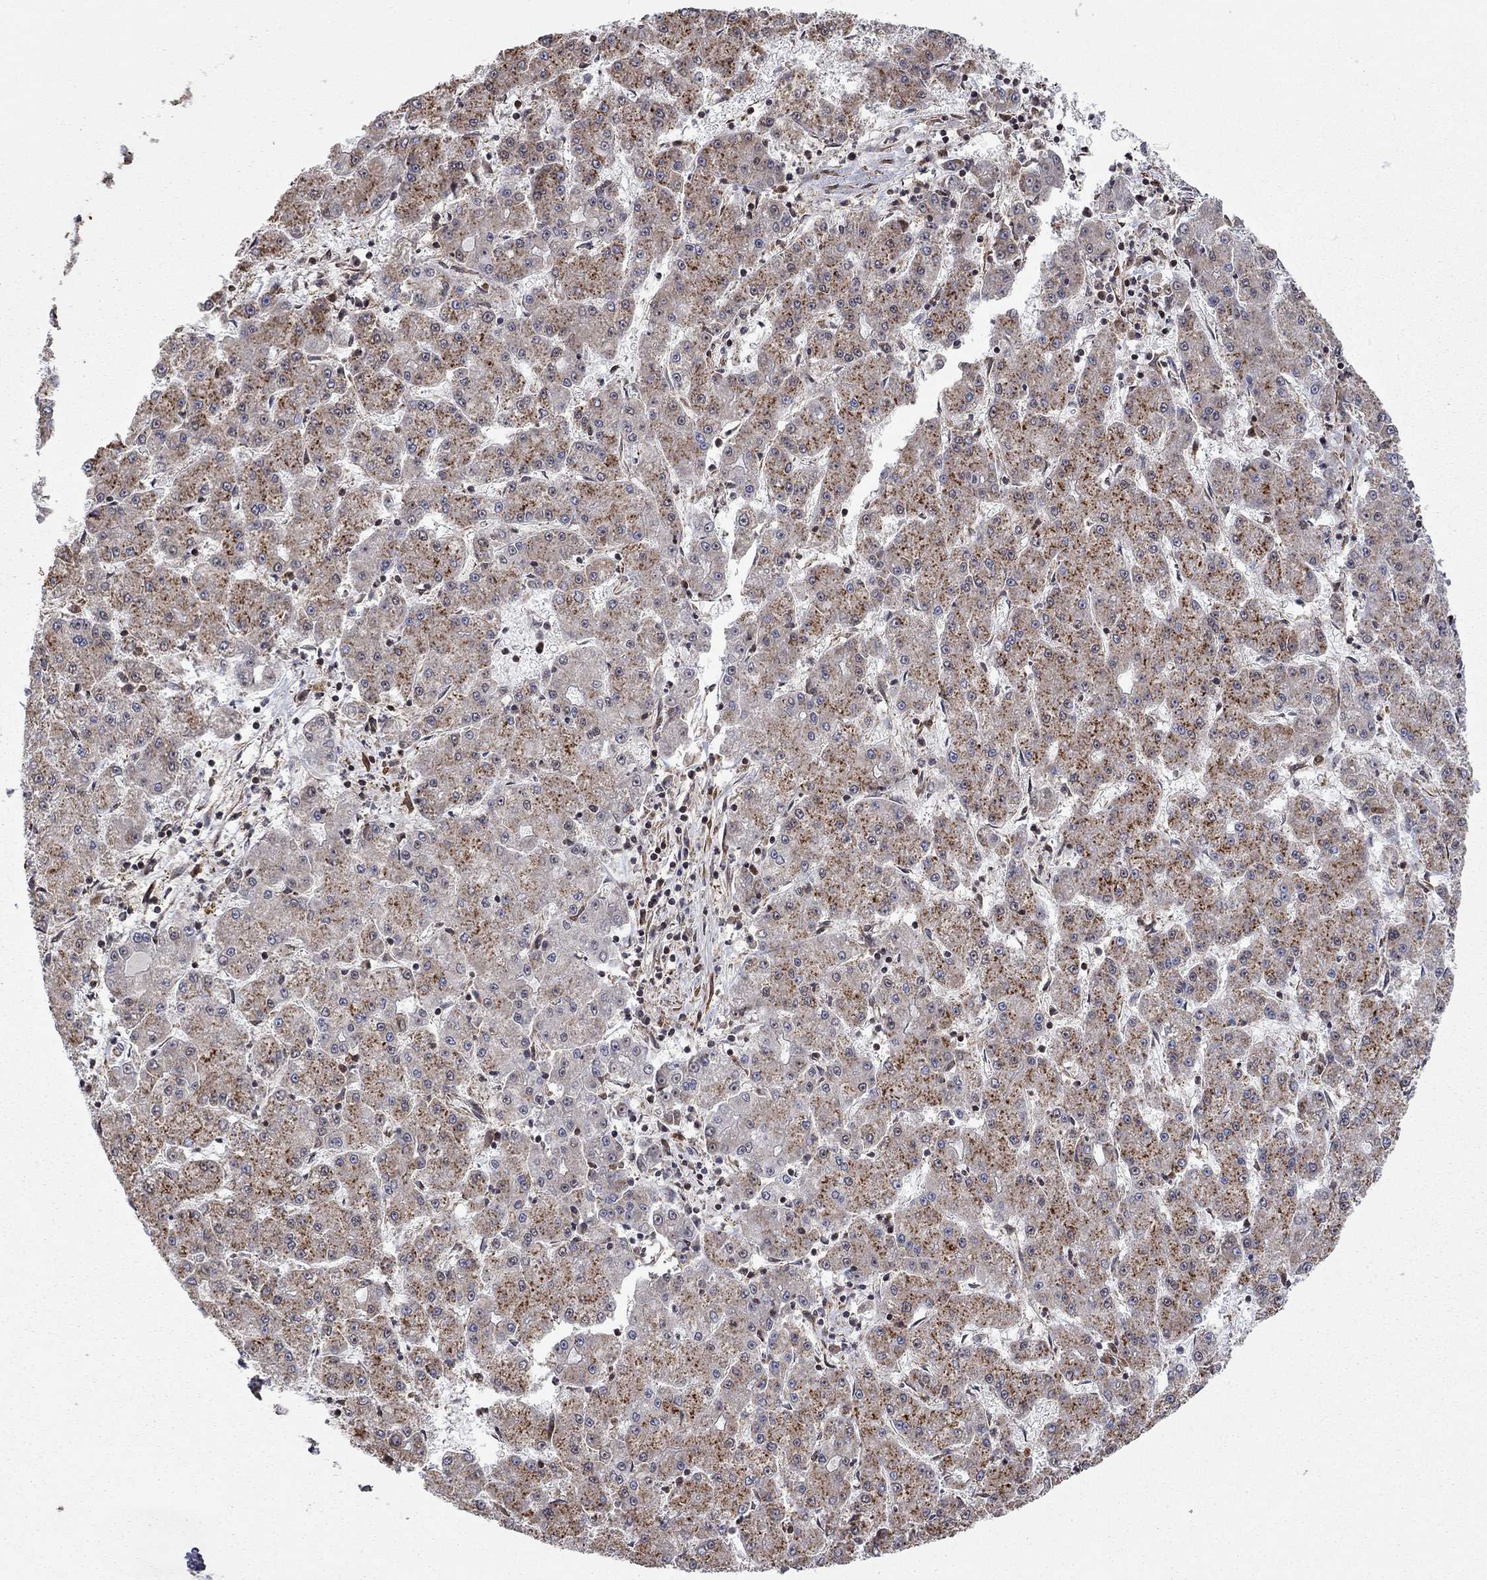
{"staining": {"intensity": "strong", "quantity": "<25%", "location": "cytoplasmic/membranous"}, "tissue": "liver cancer", "cell_type": "Tumor cells", "image_type": "cancer", "snomed": [{"axis": "morphology", "description": "Carcinoma, Hepatocellular, NOS"}, {"axis": "topography", "description": "Liver"}], "caption": "Liver cancer (hepatocellular carcinoma) stained with a protein marker shows strong staining in tumor cells.", "gene": "TDP1", "patient": {"sex": "male", "age": 73}}